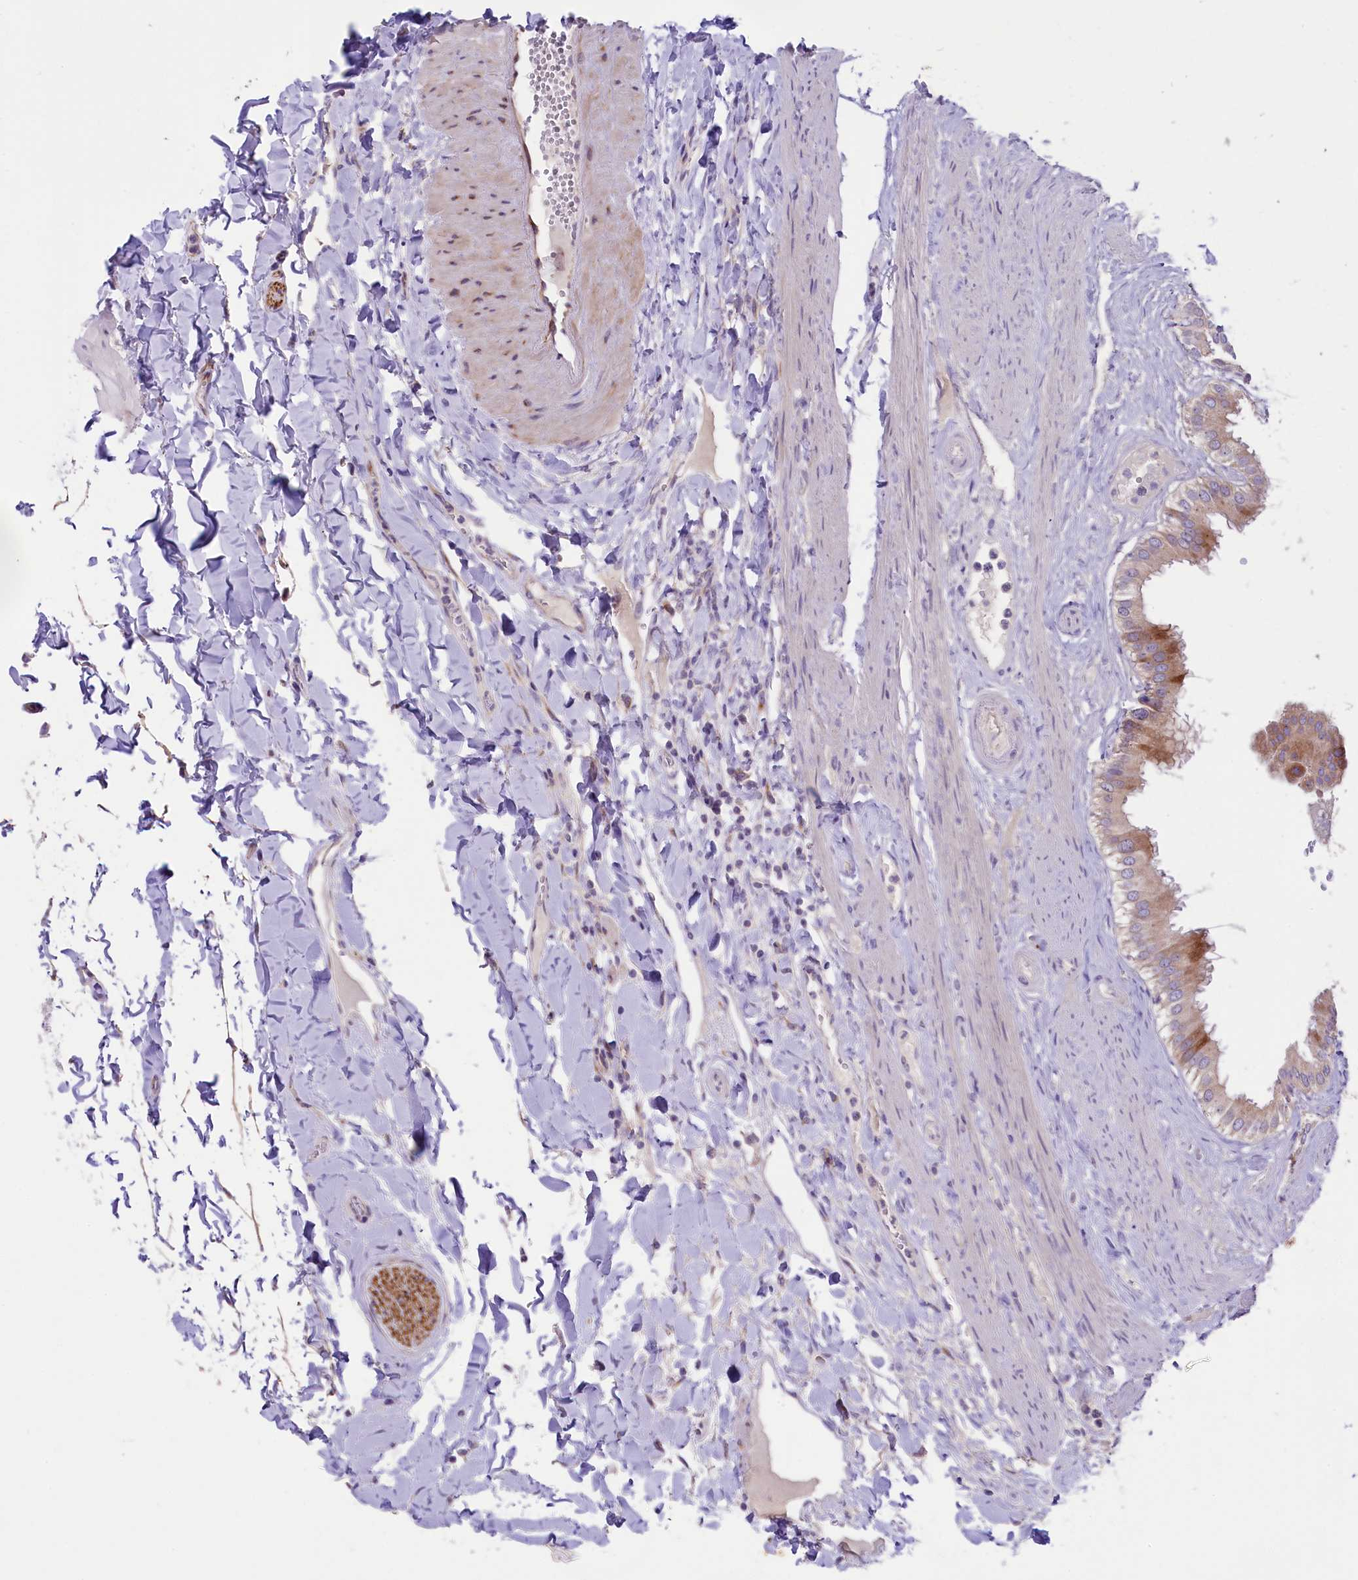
{"staining": {"intensity": "moderate", "quantity": "25%-75%", "location": "cytoplasmic/membranous"}, "tissue": "gallbladder", "cell_type": "Glandular cells", "image_type": "normal", "snomed": [{"axis": "morphology", "description": "Normal tissue, NOS"}, {"axis": "topography", "description": "Gallbladder"}], "caption": "Approximately 25%-75% of glandular cells in benign human gallbladder reveal moderate cytoplasmic/membranous protein staining as visualized by brown immunohistochemical staining.", "gene": "CD99L2", "patient": {"sex": "female", "age": 61}}